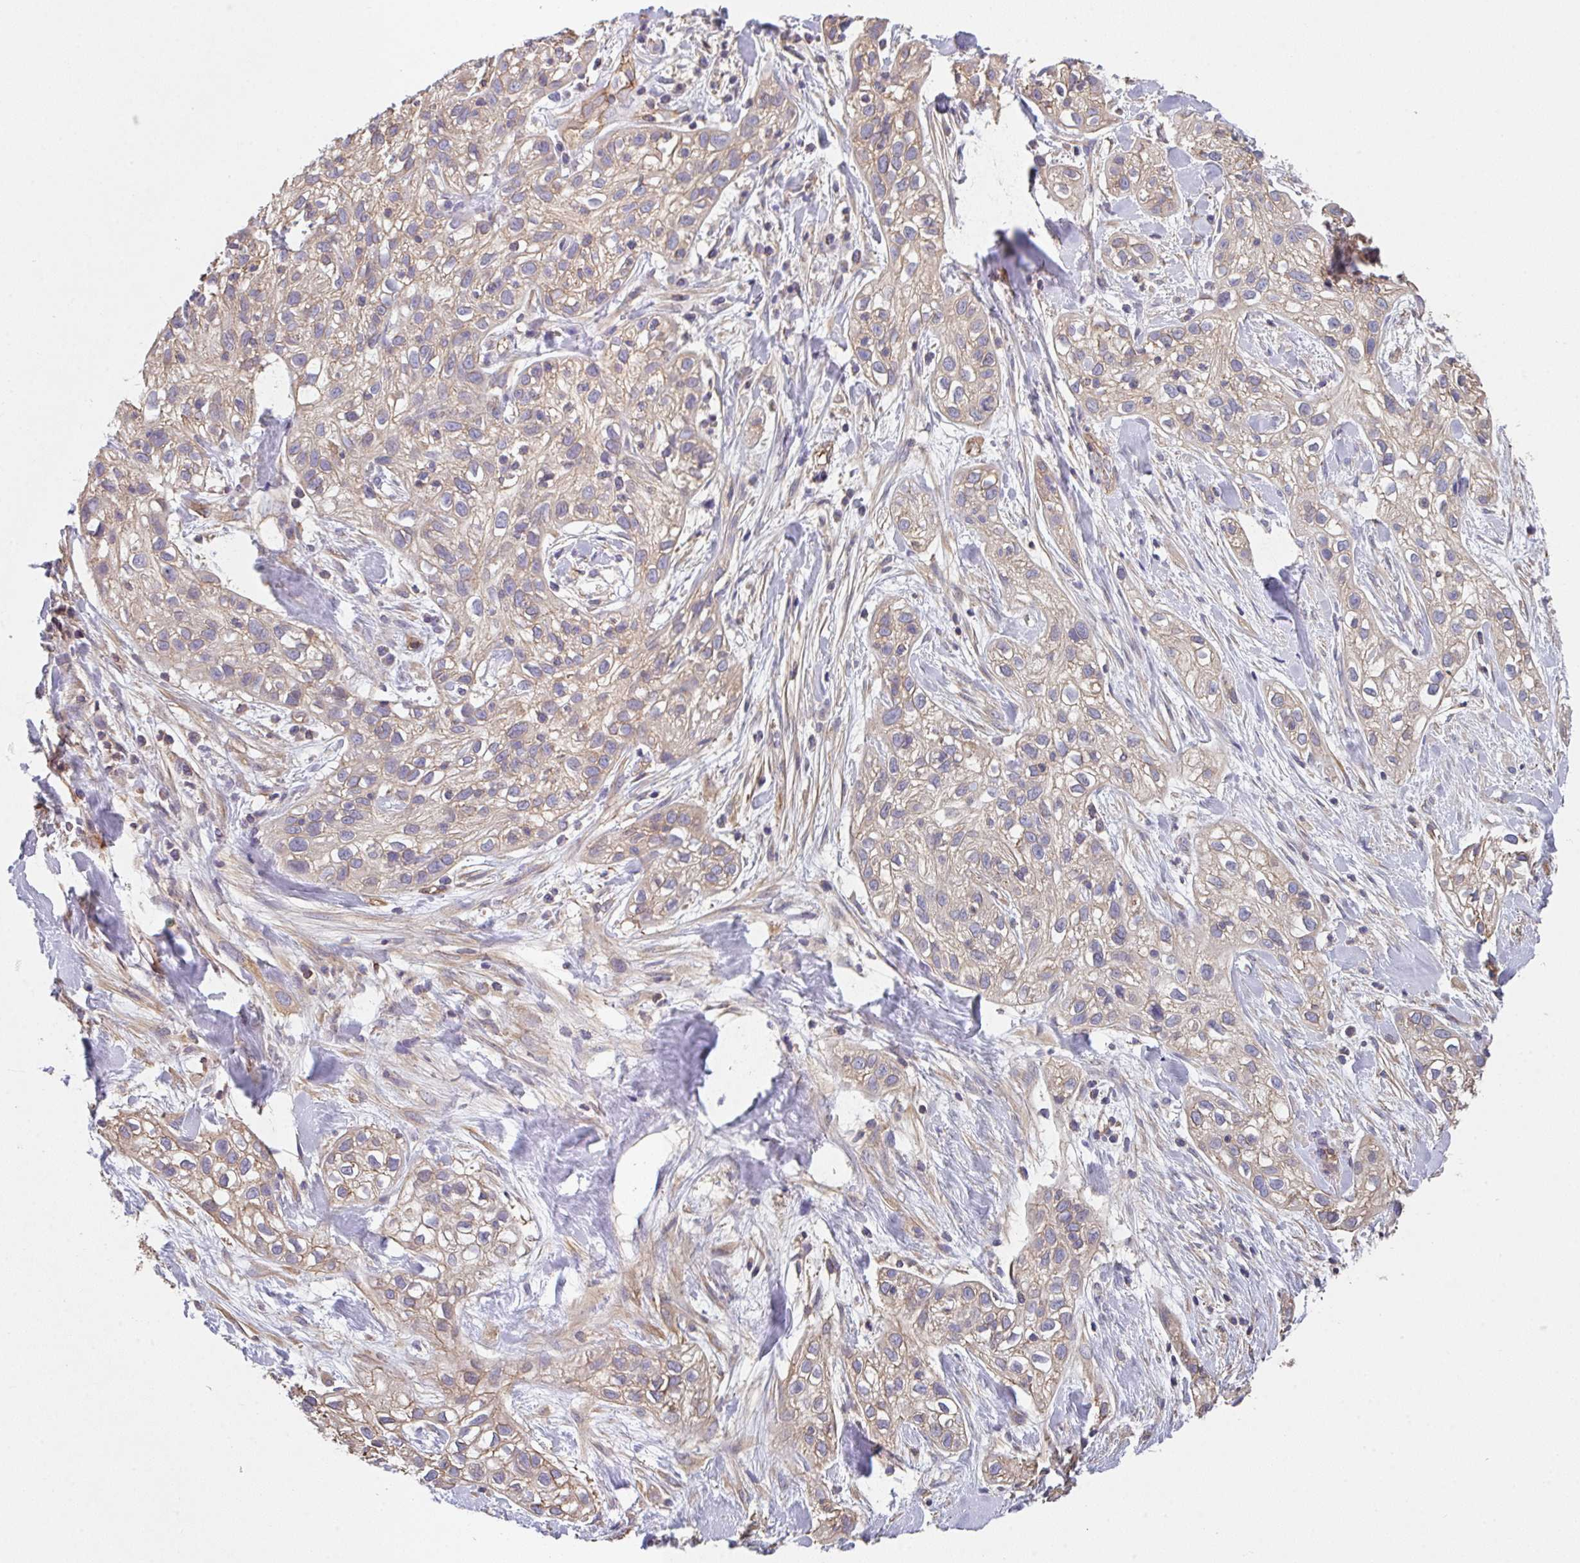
{"staining": {"intensity": "weak", "quantity": "<25%", "location": "cytoplasmic/membranous"}, "tissue": "skin cancer", "cell_type": "Tumor cells", "image_type": "cancer", "snomed": [{"axis": "morphology", "description": "Squamous cell carcinoma, NOS"}, {"axis": "topography", "description": "Skin"}], "caption": "A micrograph of human squamous cell carcinoma (skin) is negative for staining in tumor cells. (DAB (3,3'-diaminobenzidine) IHC with hematoxylin counter stain).", "gene": "TMEM229A", "patient": {"sex": "male", "age": 82}}